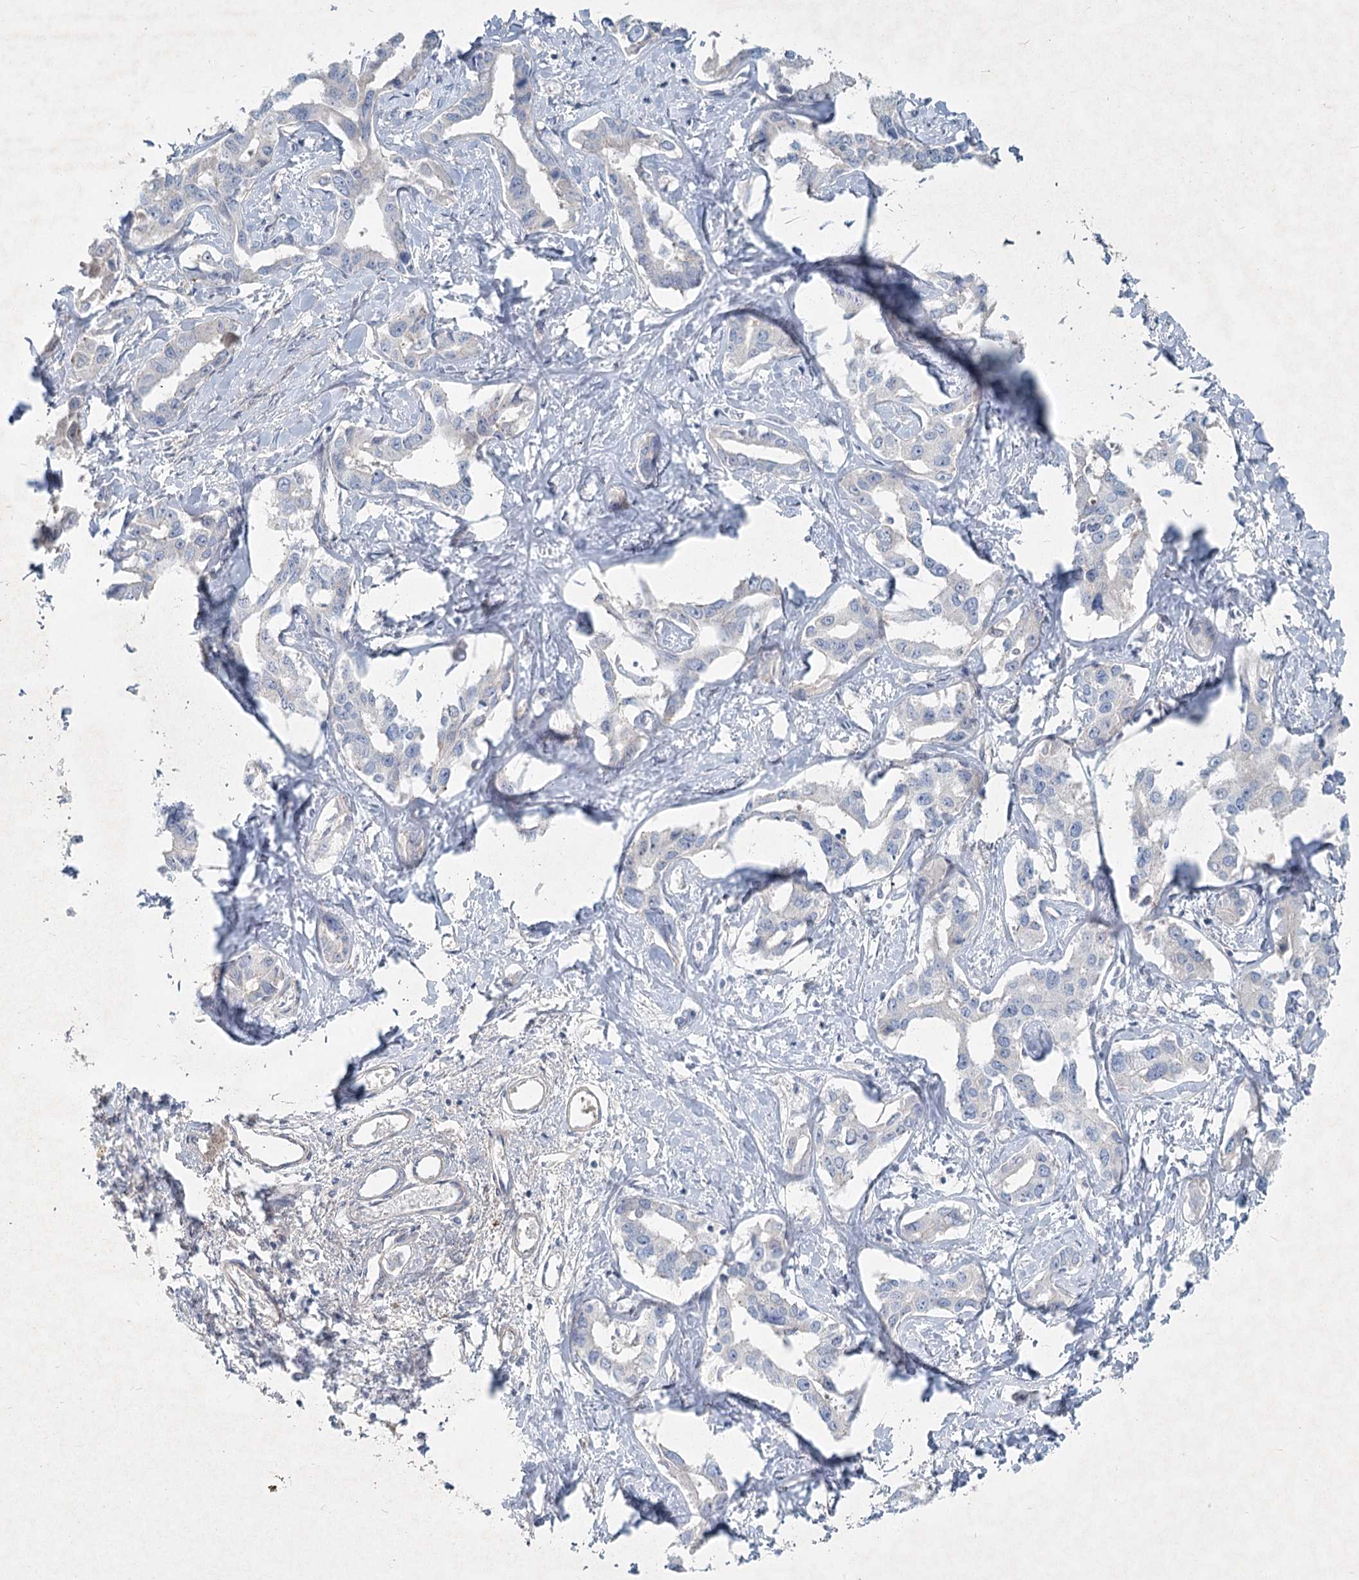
{"staining": {"intensity": "negative", "quantity": "none", "location": "none"}, "tissue": "liver cancer", "cell_type": "Tumor cells", "image_type": "cancer", "snomed": [{"axis": "morphology", "description": "Cholangiocarcinoma"}, {"axis": "topography", "description": "Liver"}], "caption": "High magnification brightfield microscopy of liver cholangiocarcinoma stained with DAB (brown) and counterstained with hematoxylin (blue): tumor cells show no significant expression.", "gene": "DNMBP", "patient": {"sex": "male", "age": 59}}